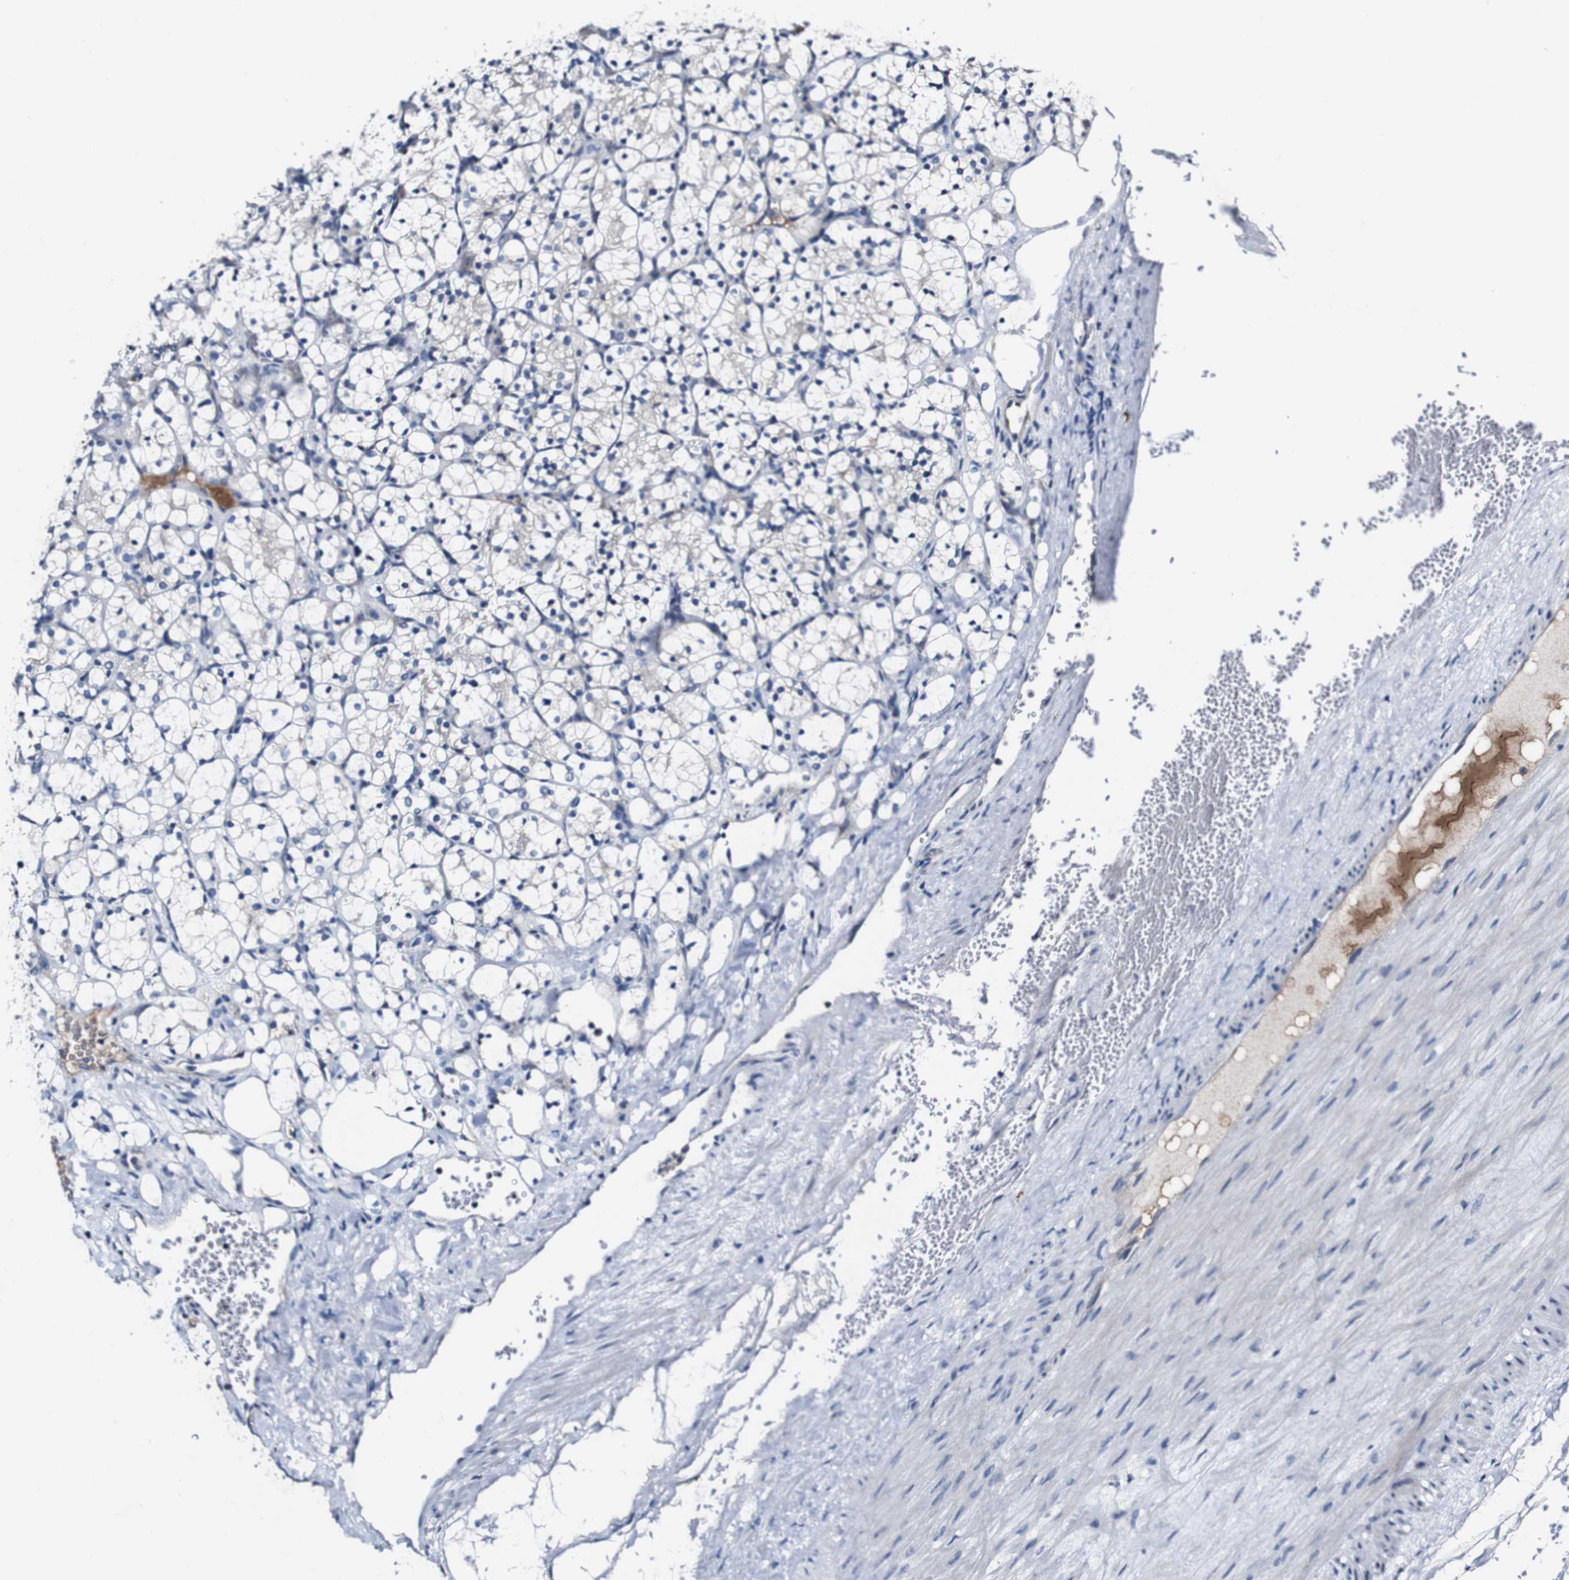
{"staining": {"intensity": "negative", "quantity": "none", "location": "none"}, "tissue": "renal cancer", "cell_type": "Tumor cells", "image_type": "cancer", "snomed": [{"axis": "morphology", "description": "Adenocarcinoma, NOS"}, {"axis": "topography", "description": "Kidney"}], "caption": "The micrograph displays no staining of tumor cells in adenocarcinoma (renal).", "gene": "GRAMD1A", "patient": {"sex": "female", "age": 69}}